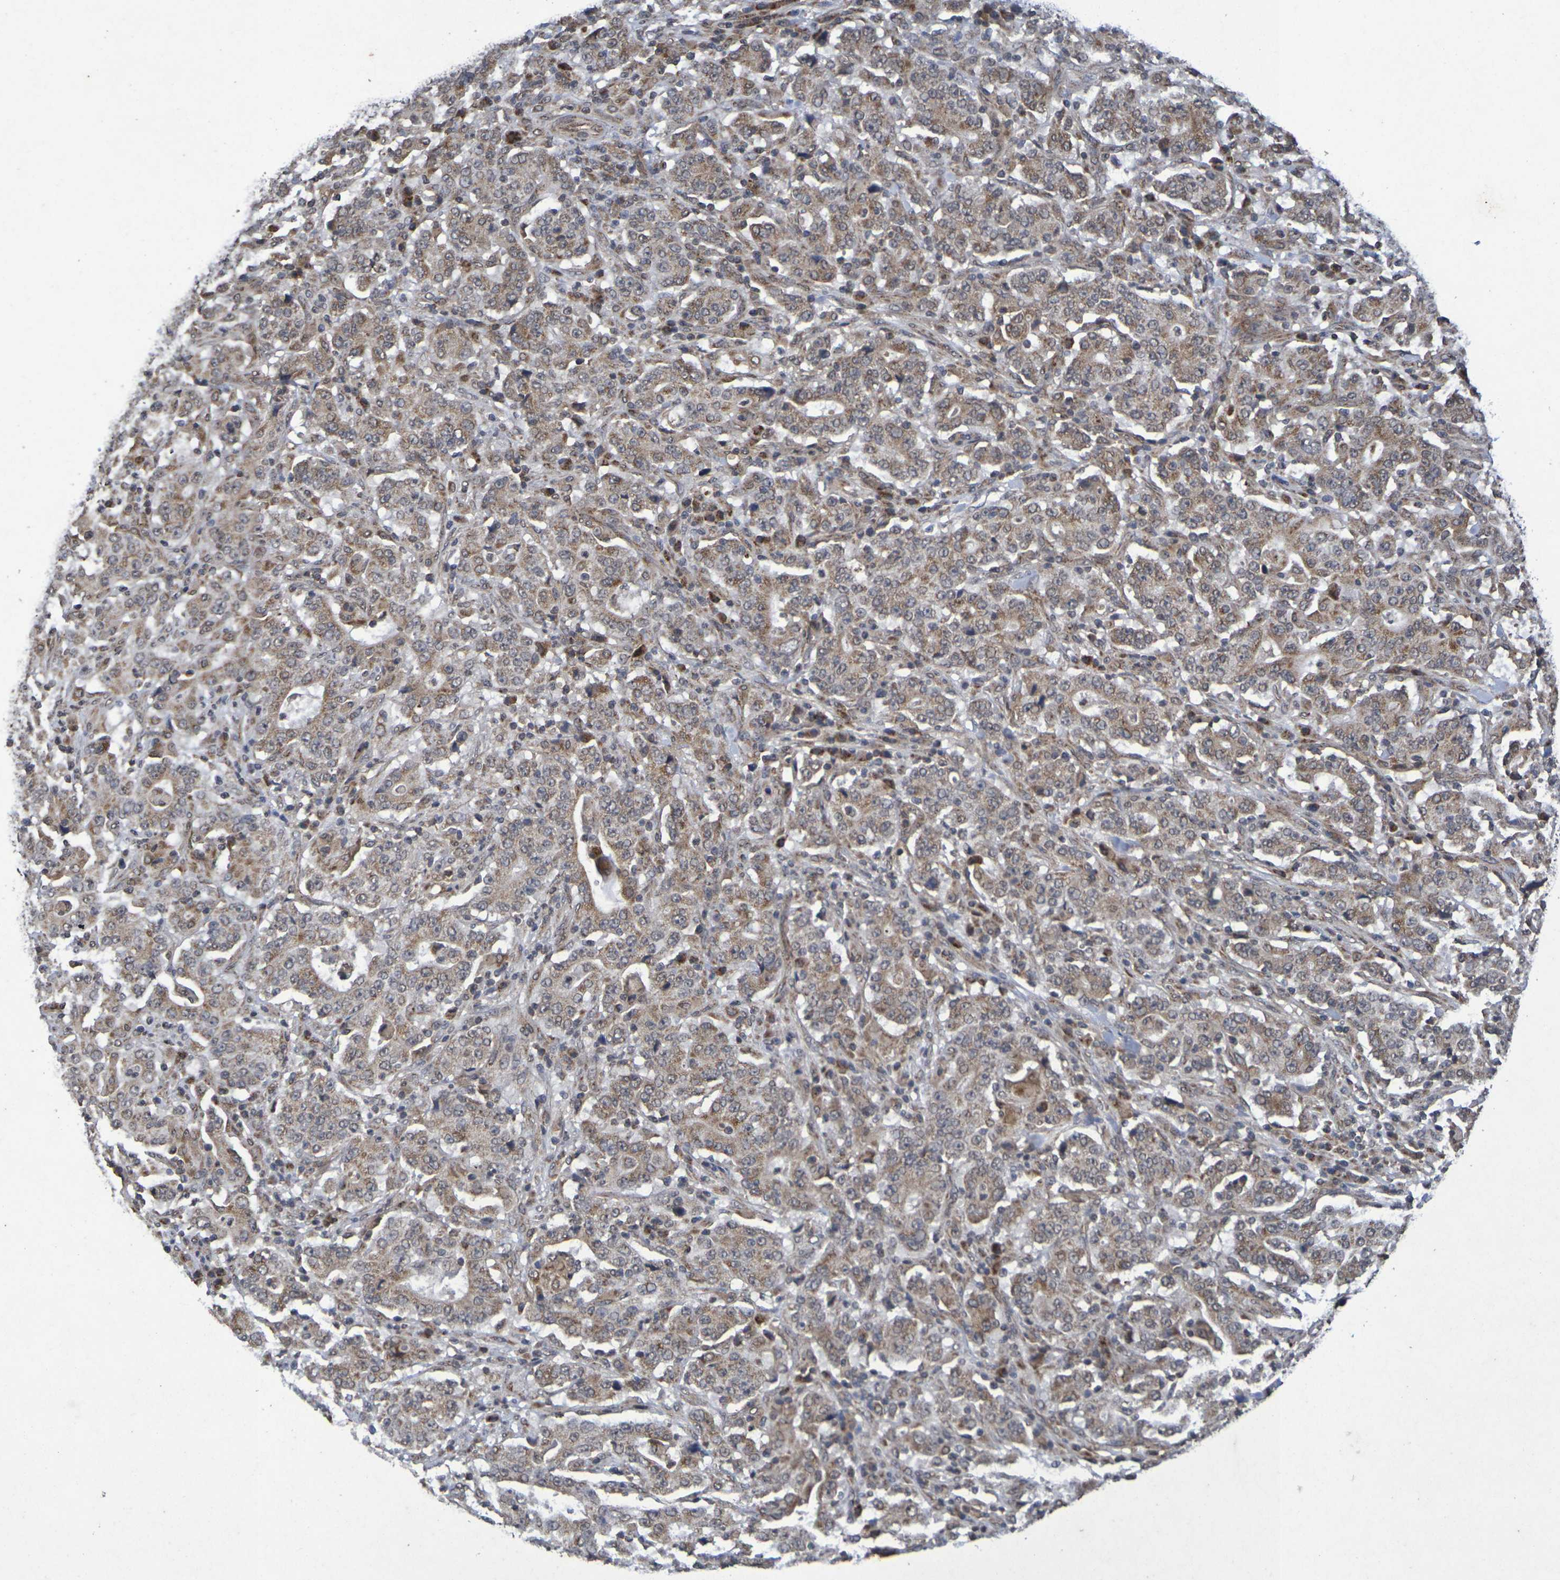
{"staining": {"intensity": "moderate", "quantity": ">75%", "location": "cytoplasmic/membranous"}, "tissue": "stomach cancer", "cell_type": "Tumor cells", "image_type": "cancer", "snomed": [{"axis": "morphology", "description": "Normal tissue, NOS"}, {"axis": "morphology", "description": "Adenocarcinoma, NOS"}, {"axis": "topography", "description": "Stomach, upper"}, {"axis": "topography", "description": "Stomach"}], "caption": "Immunohistochemical staining of human stomach cancer (adenocarcinoma) reveals moderate cytoplasmic/membranous protein staining in about >75% of tumor cells. (brown staining indicates protein expression, while blue staining denotes nuclei).", "gene": "GUCY1A2", "patient": {"sex": "male", "age": 59}}